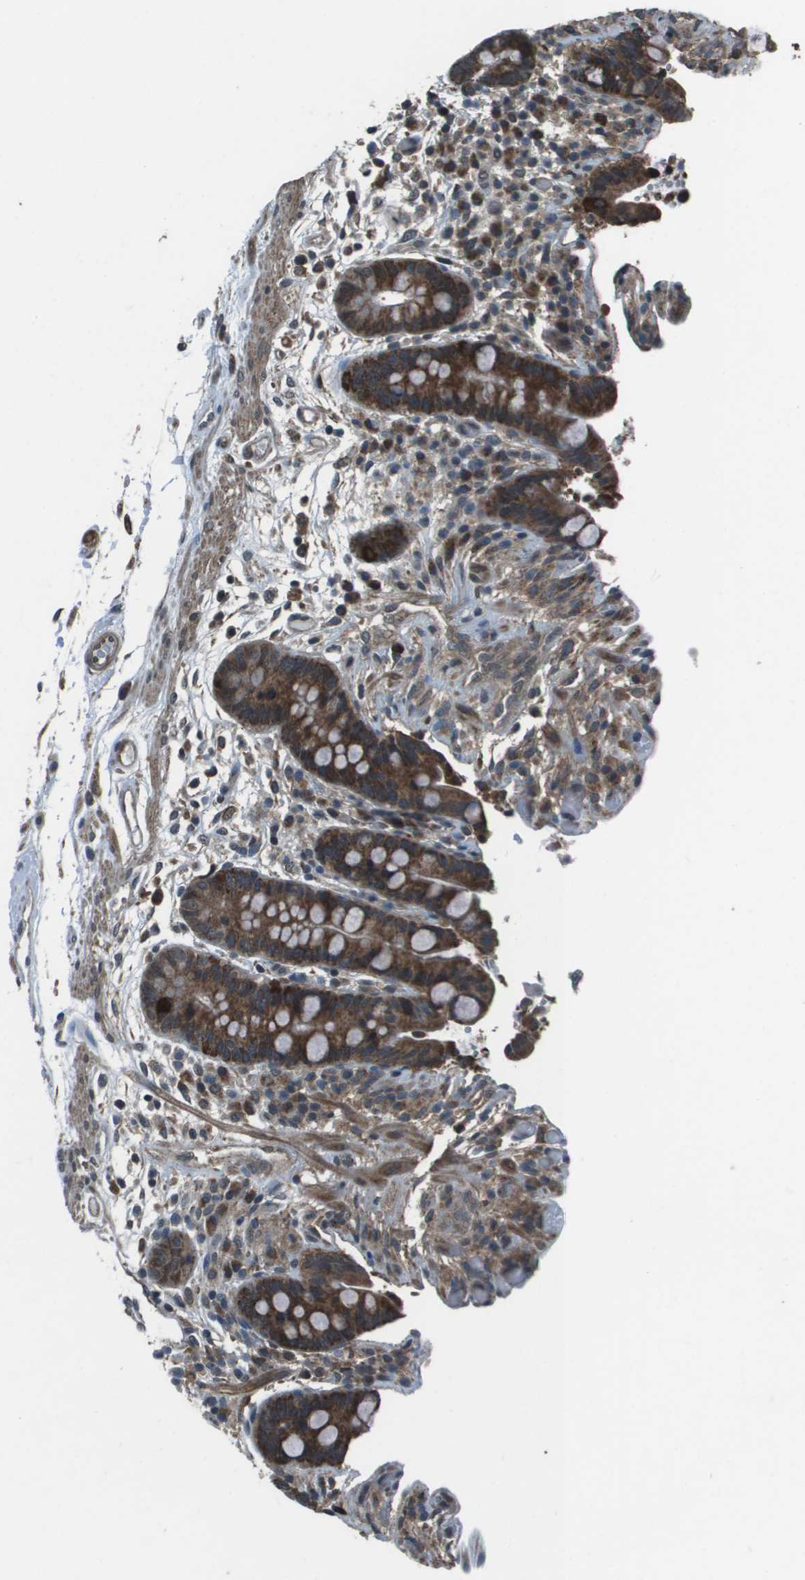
{"staining": {"intensity": "moderate", "quantity": ">75%", "location": "cytoplasmic/membranous,nuclear"}, "tissue": "colon", "cell_type": "Endothelial cells", "image_type": "normal", "snomed": [{"axis": "morphology", "description": "Normal tissue, NOS"}, {"axis": "topography", "description": "Colon"}], "caption": "Immunohistochemical staining of benign colon reveals medium levels of moderate cytoplasmic/membranous,nuclear staining in about >75% of endothelial cells.", "gene": "PPFIA1", "patient": {"sex": "male", "age": 73}}